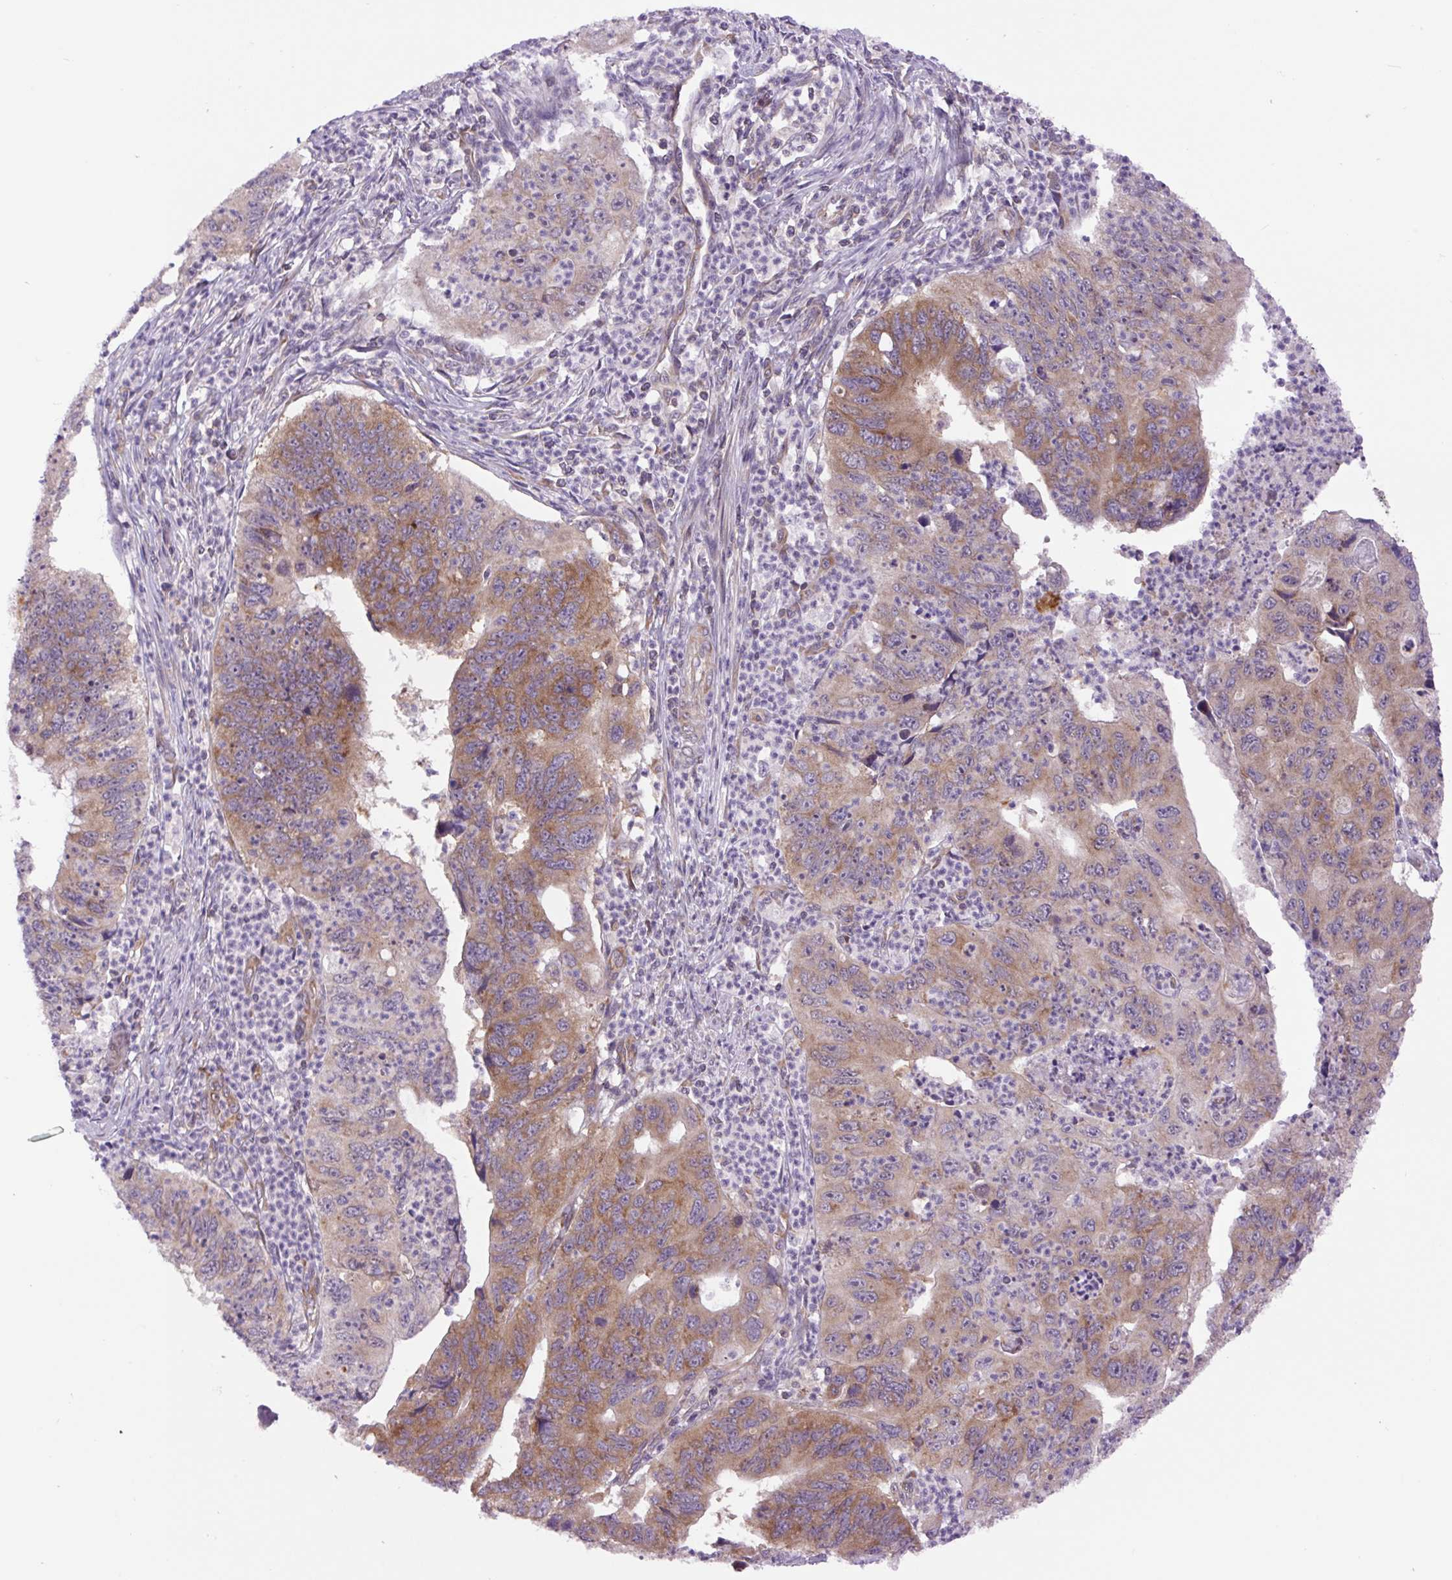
{"staining": {"intensity": "moderate", "quantity": "25%-75%", "location": "cytoplasmic/membranous"}, "tissue": "stomach cancer", "cell_type": "Tumor cells", "image_type": "cancer", "snomed": [{"axis": "morphology", "description": "Adenocarcinoma, NOS"}, {"axis": "topography", "description": "Stomach"}], "caption": "A photomicrograph of human stomach cancer stained for a protein shows moderate cytoplasmic/membranous brown staining in tumor cells.", "gene": "MINK1", "patient": {"sex": "male", "age": 59}}